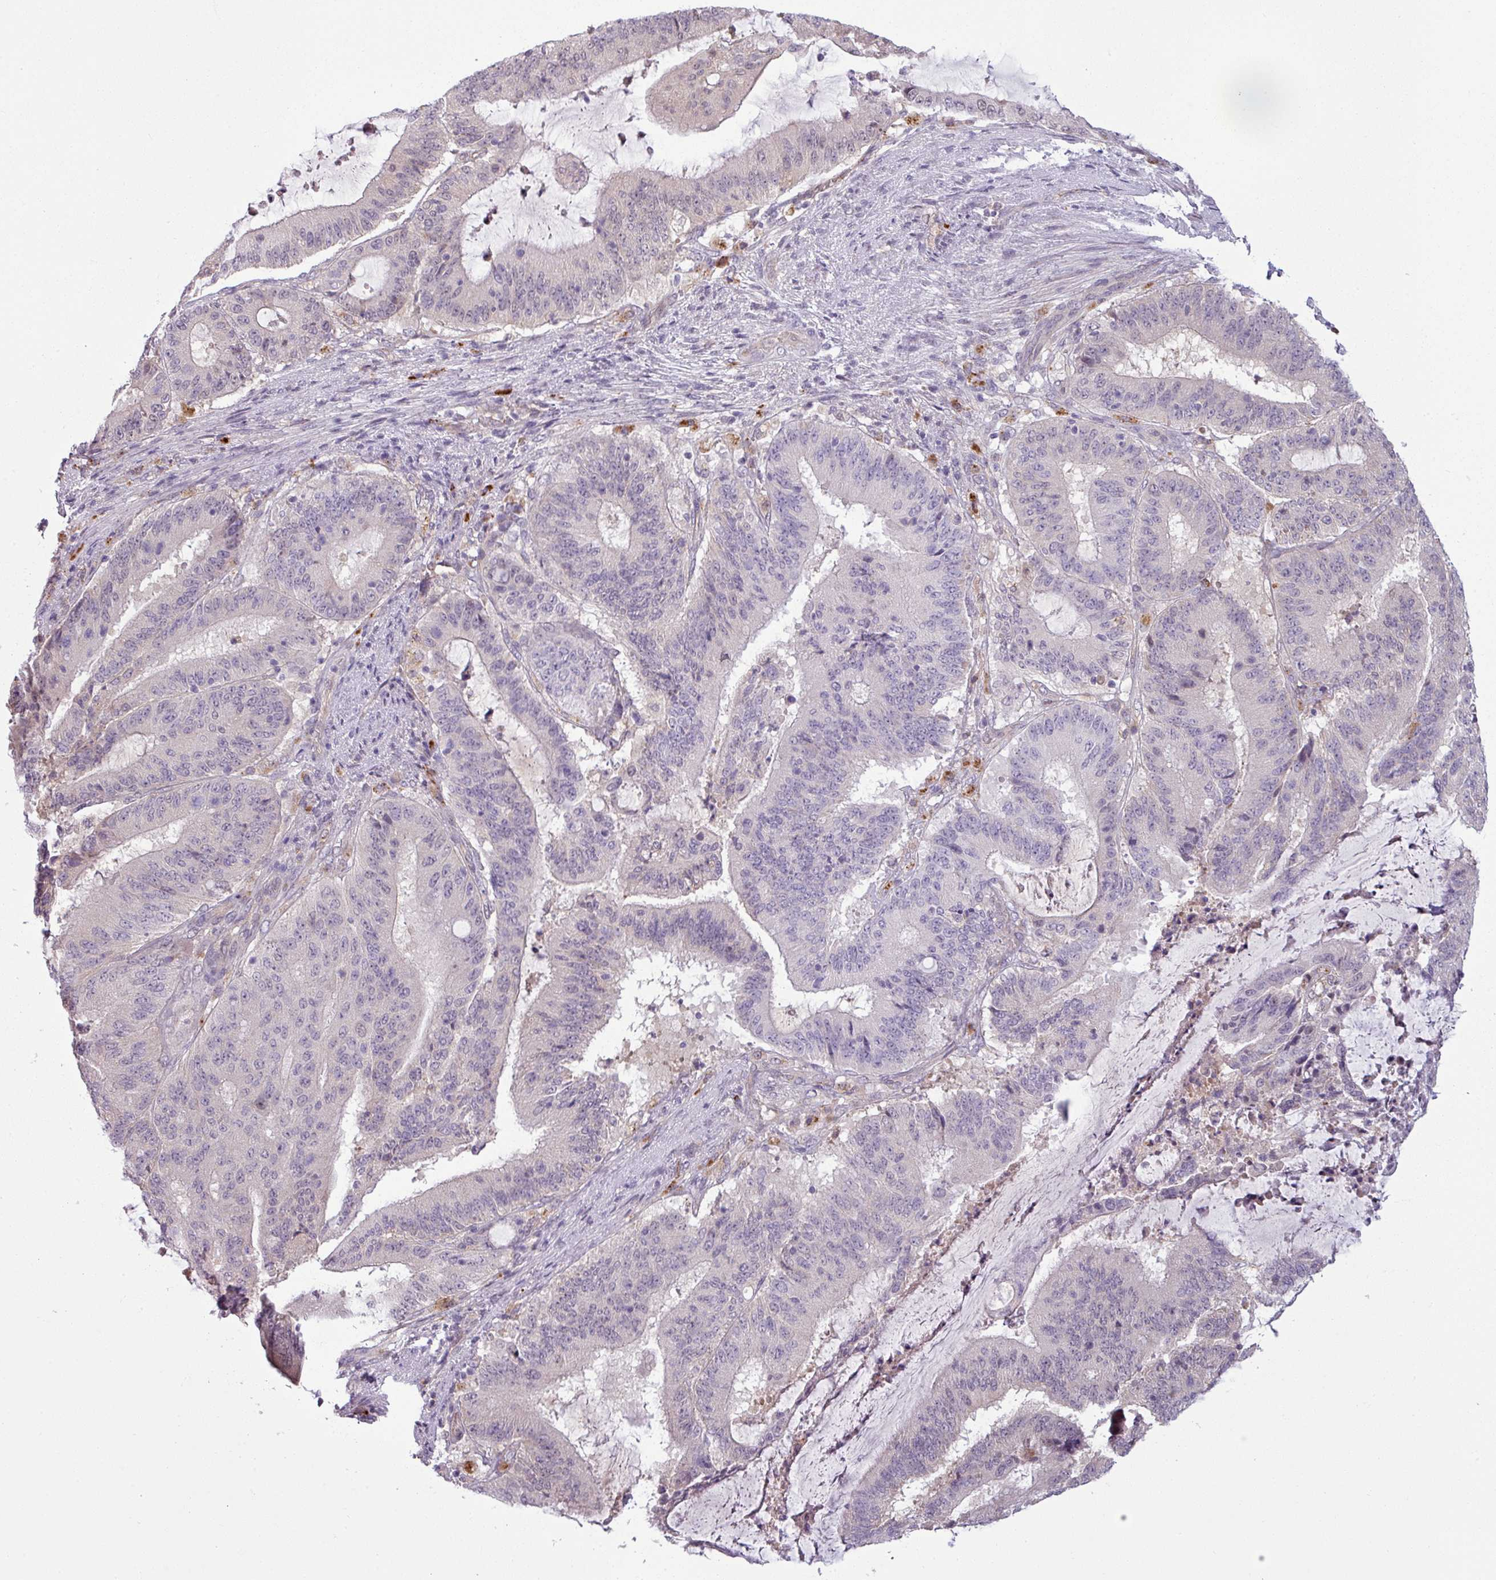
{"staining": {"intensity": "negative", "quantity": "none", "location": "none"}, "tissue": "liver cancer", "cell_type": "Tumor cells", "image_type": "cancer", "snomed": [{"axis": "morphology", "description": "Normal tissue, NOS"}, {"axis": "morphology", "description": "Cholangiocarcinoma"}, {"axis": "topography", "description": "Liver"}, {"axis": "topography", "description": "Peripheral nerve tissue"}], "caption": "There is no significant positivity in tumor cells of cholangiocarcinoma (liver). Brightfield microscopy of immunohistochemistry (IHC) stained with DAB (3,3'-diaminobenzidine) (brown) and hematoxylin (blue), captured at high magnification.", "gene": "CCDC144A", "patient": {"sex": "female", "age": 73}}